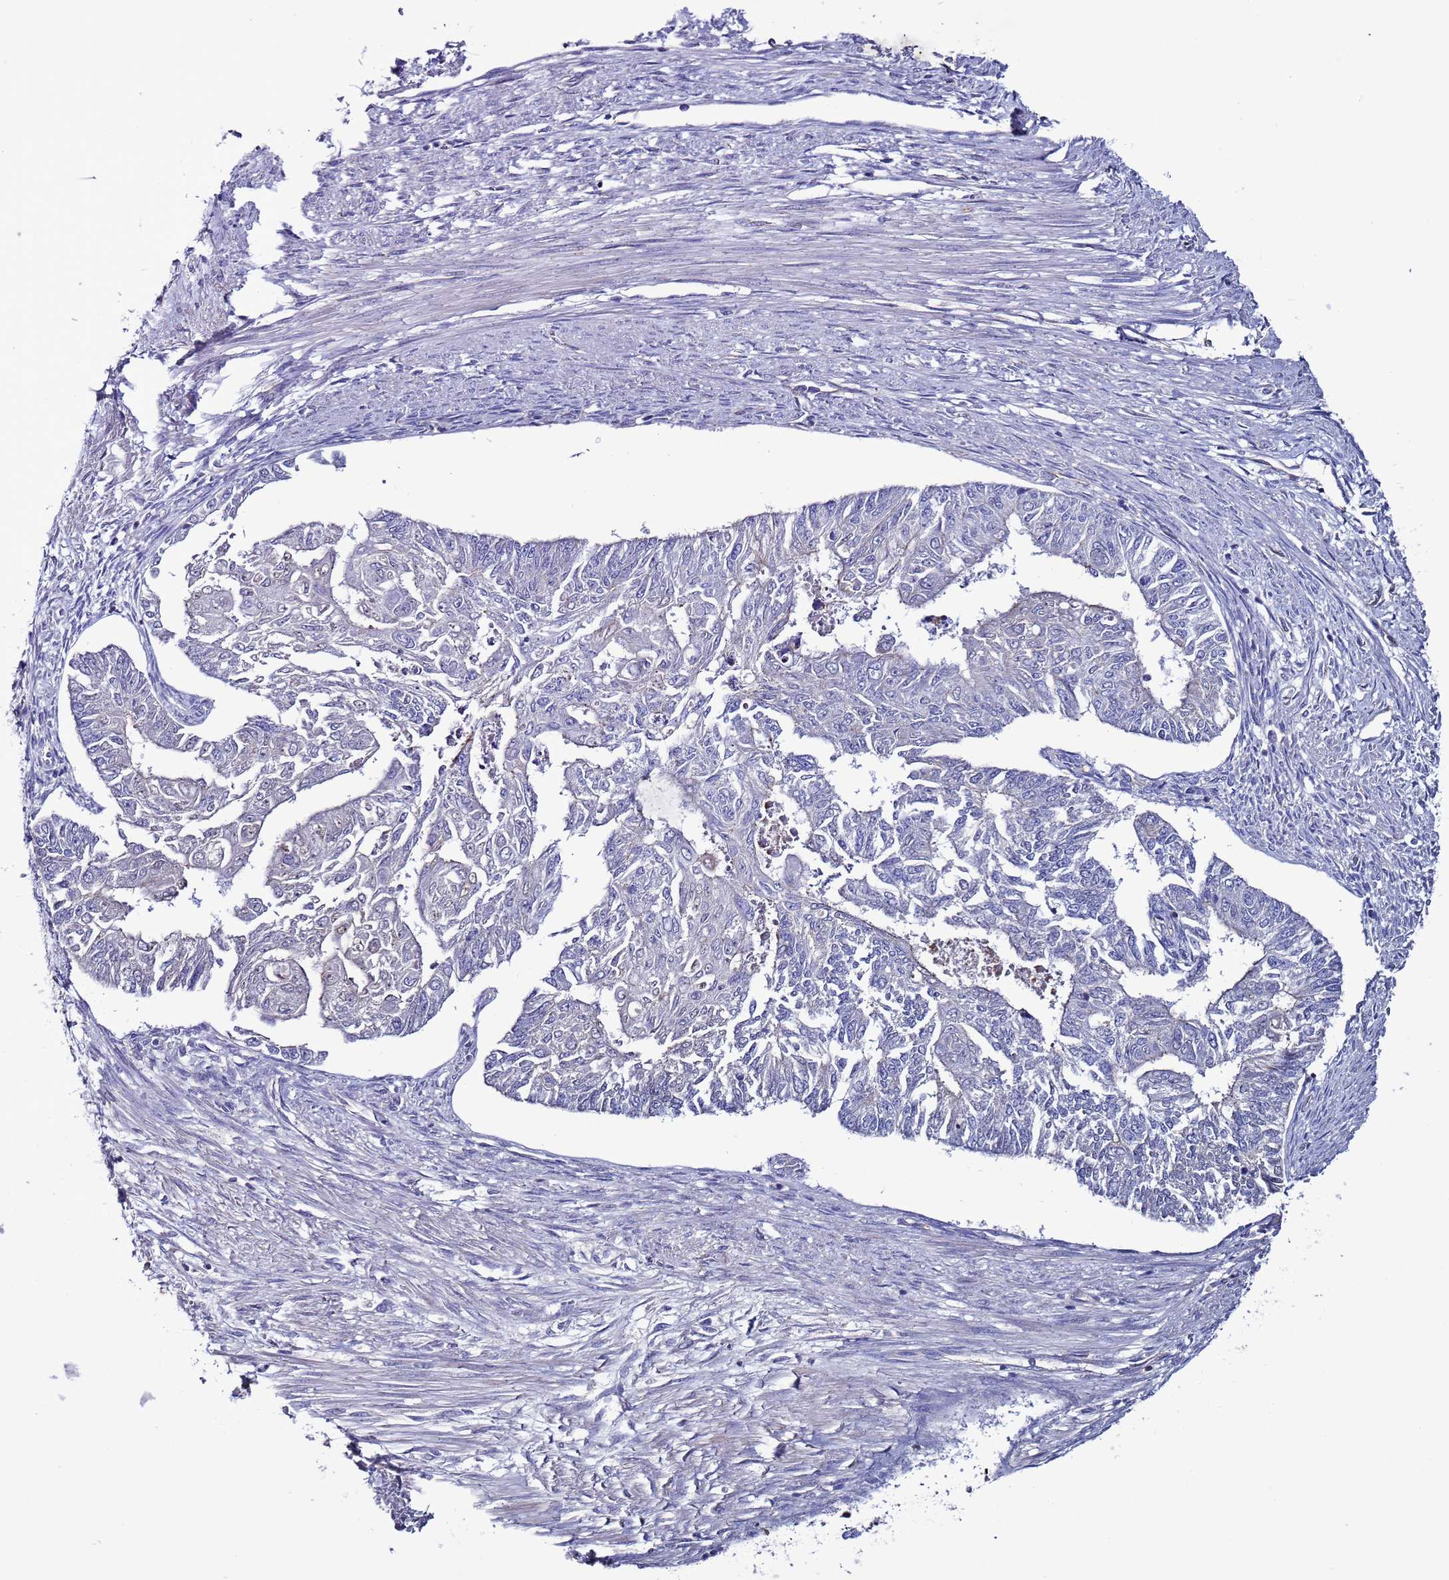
{"staining": {"intensity": "negative", "quantity": "none", "location": "none"}, "tissue": "endometrial cancer", "cell_type": "Tumor cells", "image_type": "cancer", "snomed": [{"axis": "morphology", "description": "Adenocarcinoma, NOS"}, {"axis": "topography", "description": "Endometrium"}], "caption": "The micrograph demonstrates no significant positivity in tumor cells of endometrial cancer.", "gene": "TENM3", "patient": {"sex": "female", "age": 32}}